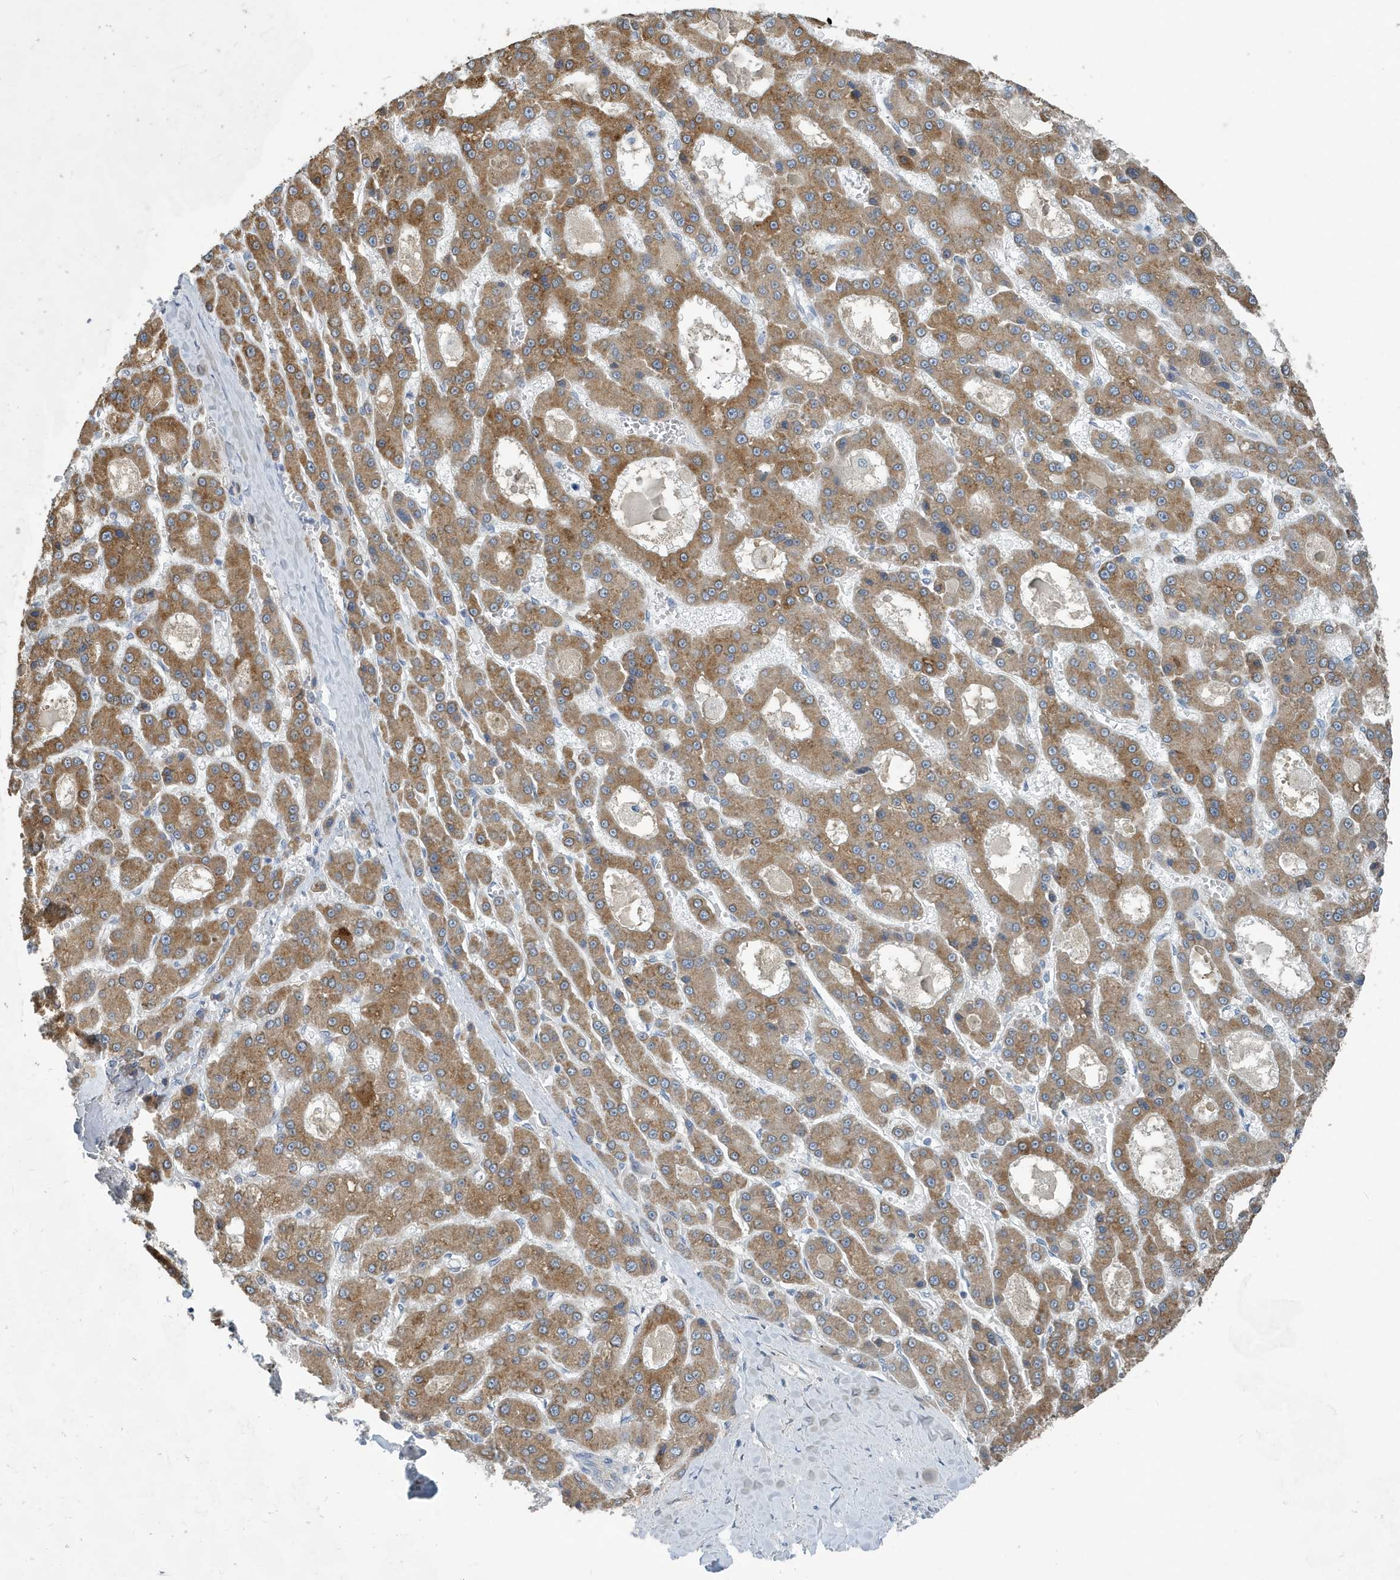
{"staining": {"intensity": "moderate", "quantity": ">75%", "location": "cytoplasmic/membranous"}, "tissue": "liver cancer", "cell_type": "Tumor cells", "image_type": "cancer", "snomed": [{"axis": "morphology", "description": "Carcinoma, Hepatocellular, NOS"}, {"axis": "topography", "description": "Liver"}], "caption": "Immunohistochemical staining of human liver cancer (hepatocellular carcinoma) displays moderate cytoplasmic/membranous protein positivity in about >75% of tumor cells.", "gene": "UGT2B4", "patient": {"sex": "male", "age": 70}}